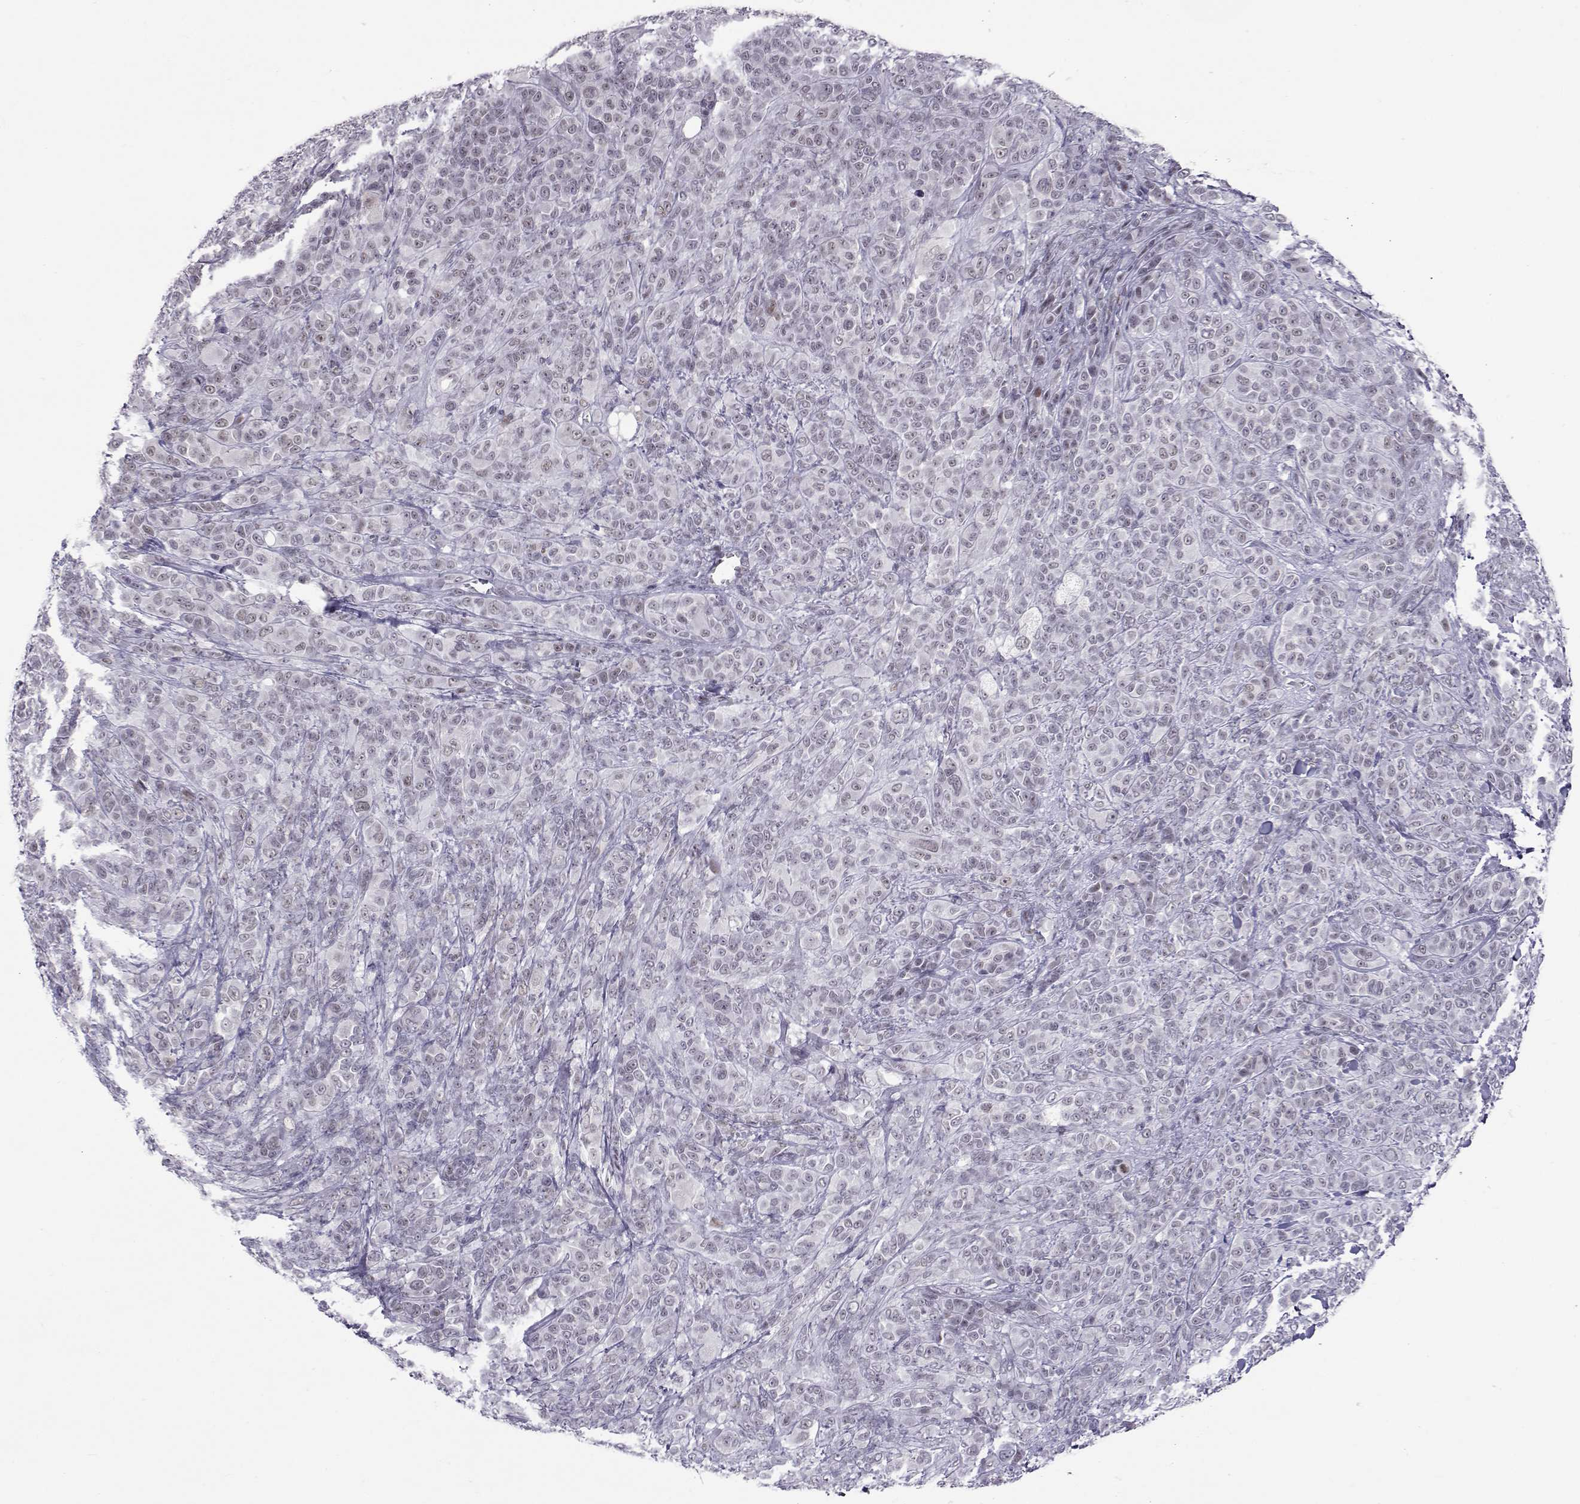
{"staining": {"intensity": "moderate", "quantity": "<25%", "location": "nuclear"}, "tissue": "melanoma", "cell_type": "Tumor cells", "image_type": "cancer", "snomed": [{"axis": "morphology", "description": "Malignant melanoma, NOS"}, {"axis": "topography", "description": "Skin"}], "caption": "Protein expression analysis of melanoma displays moderate nuclear expression in about <25% of tumor cells.", "gene": "SIX6", "patient": {"sex": "female", "age": 87}}